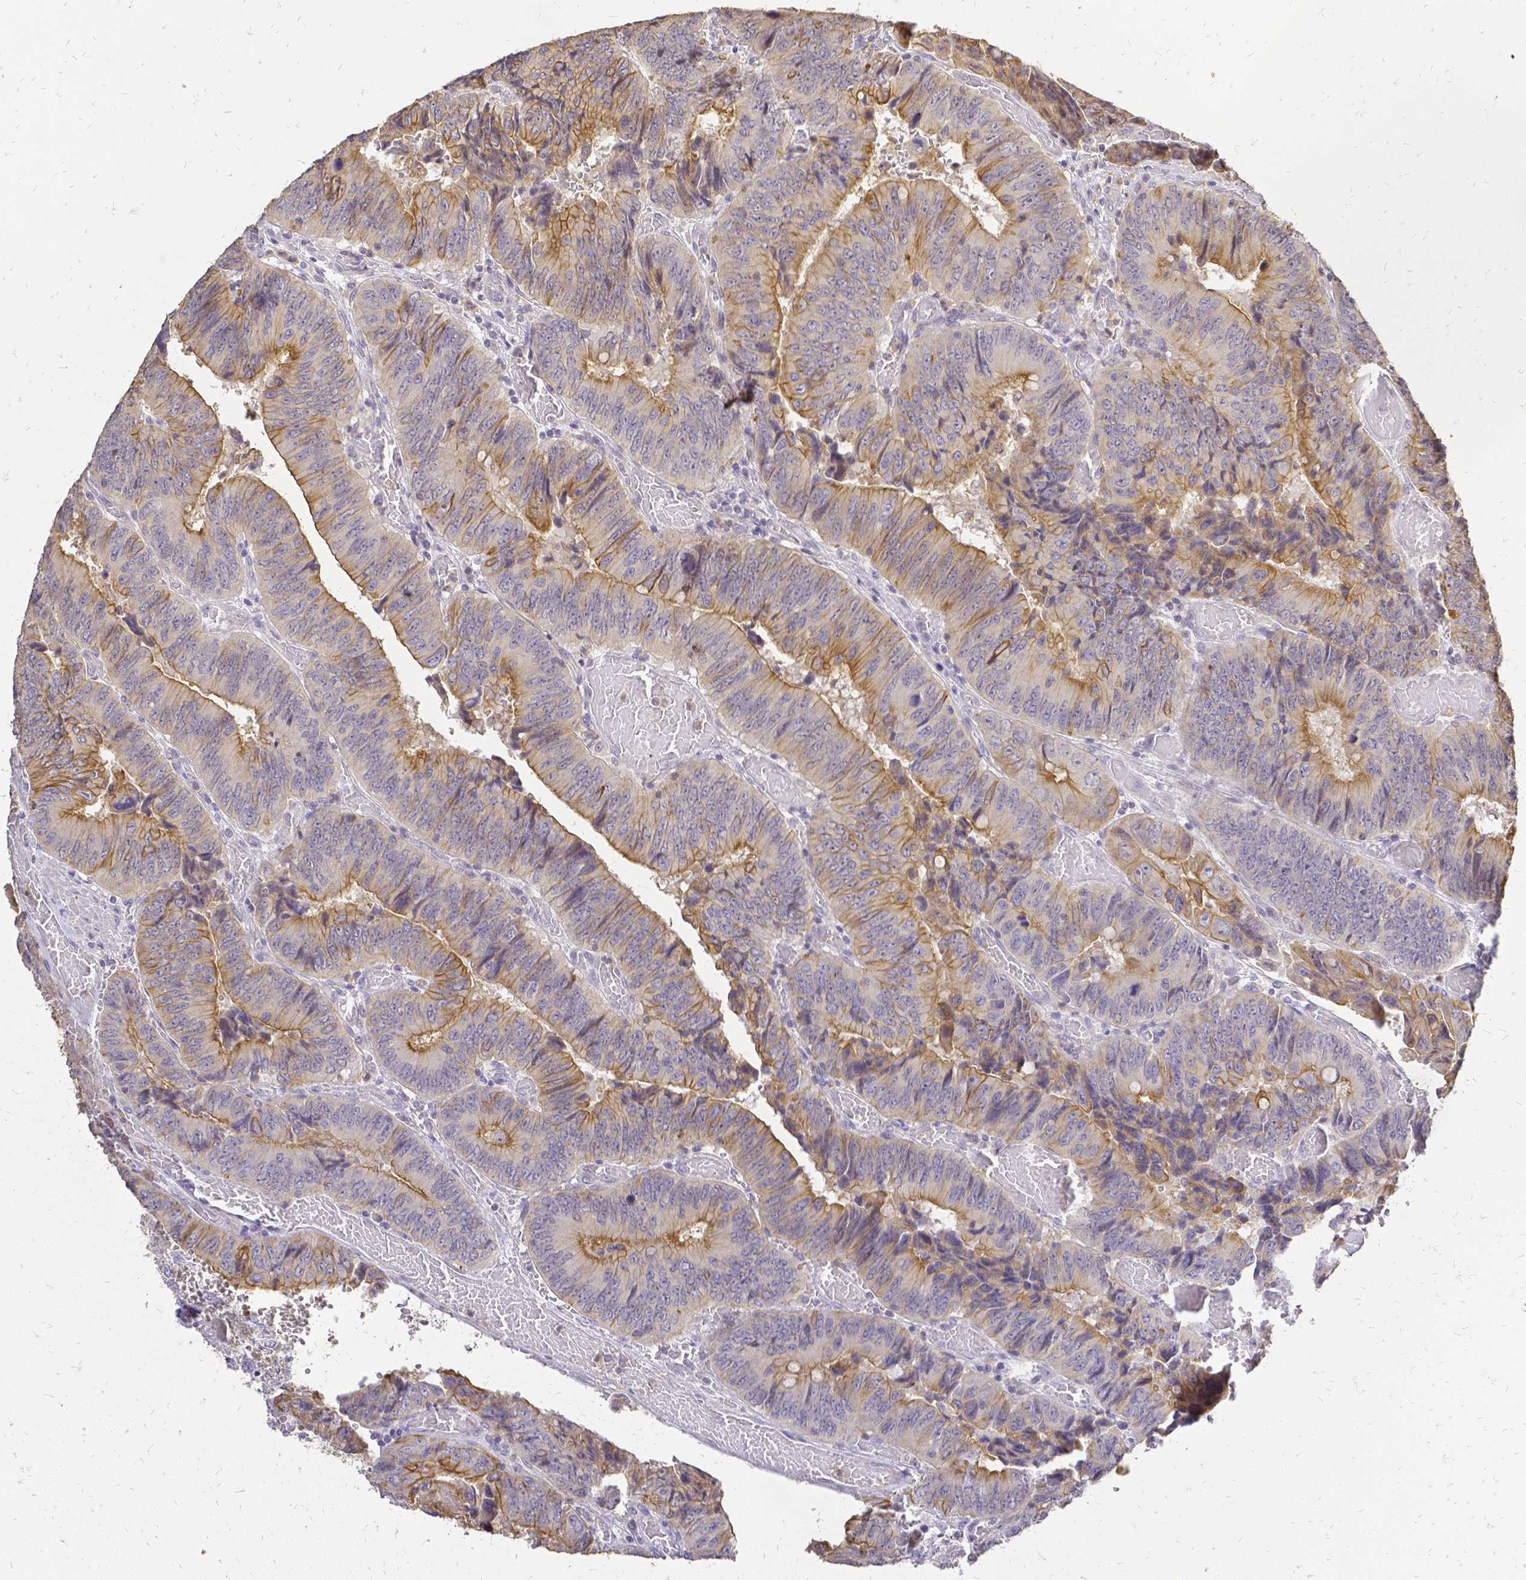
{"staining": {"intensity": "moderate", "quantity": "25%-75%", "location": "cytoplasmic/membranous"}, "tissue": "colorectal cancer", "cell_type": "Tumor cells", "image_type": "cancer", "snomed": [{"axis": "morphology", "description": "Adenocarcinoma, NOS"}, {"axis": "topography", "description": "Colon"}], "caption": "There is medium levels of moderate cytoplasmic/membranous positivity in tumor cells of colorectal cancer (adenocarcinoma), as demonstrated by immunohistochemical staining (brown color).", "gene": "CIB1", "patient": {"sex": "female", "age": 84}}